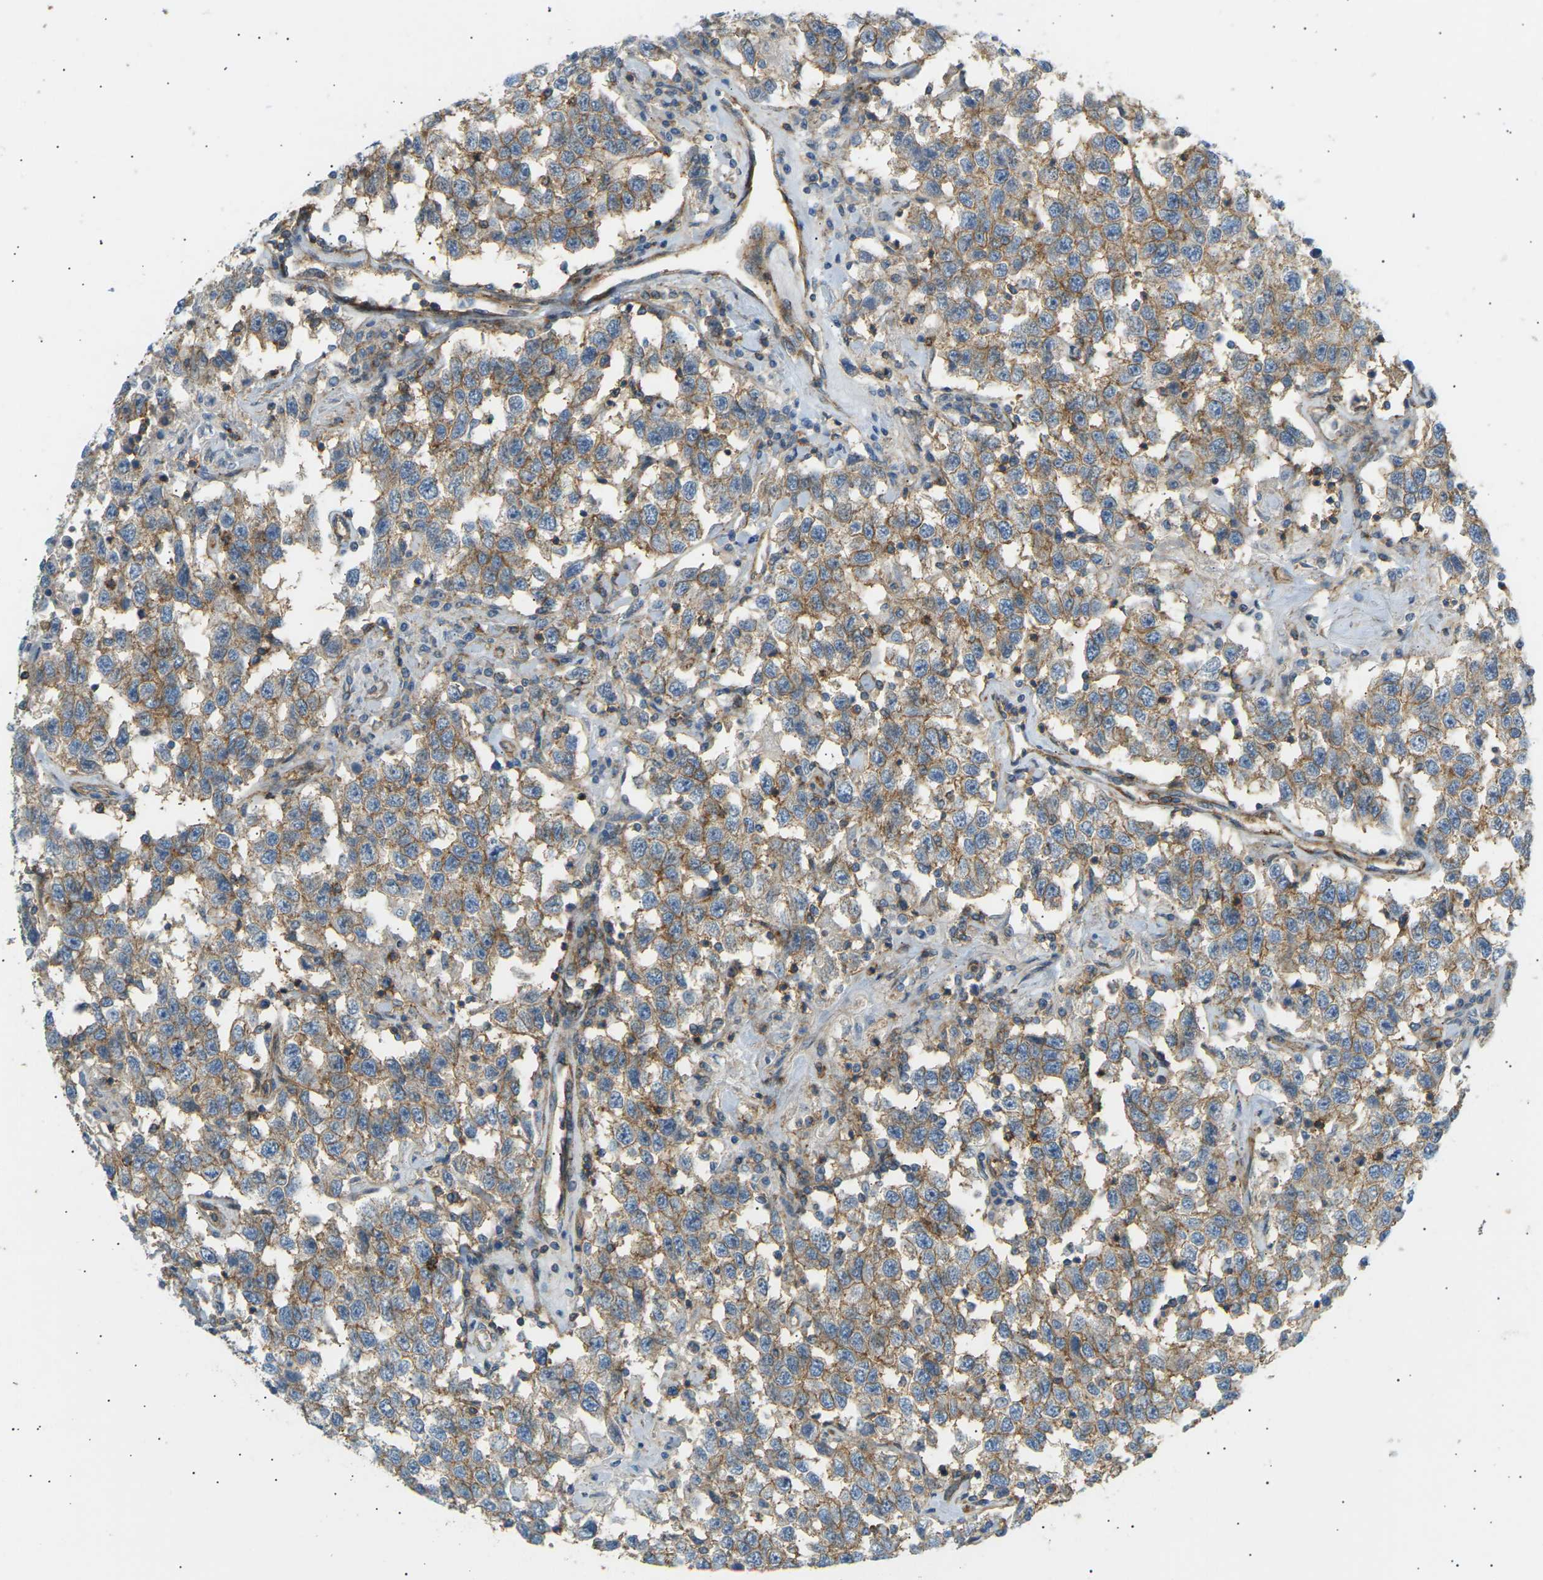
{"staining": {"intensity": "moderate", "quantity": ">75%", "location": "cytoplasmic/membranous"}, "tissue": "testis cancer", "cell_type": "Tumor cells", "image_type": "cancer", "snomed": [{"axis": "morphology", "description": "Seminoma, NOS"}, {"axis": "topography", "description": "Testis"}], "caption": "Protein staining of seminoma (testis) tissue displays moderate cytoplasmic/membranous expression in approximately >75% of tumor cells.", "gene": "ATP2B4", "patient": {"sex": "male", "age": 41}}